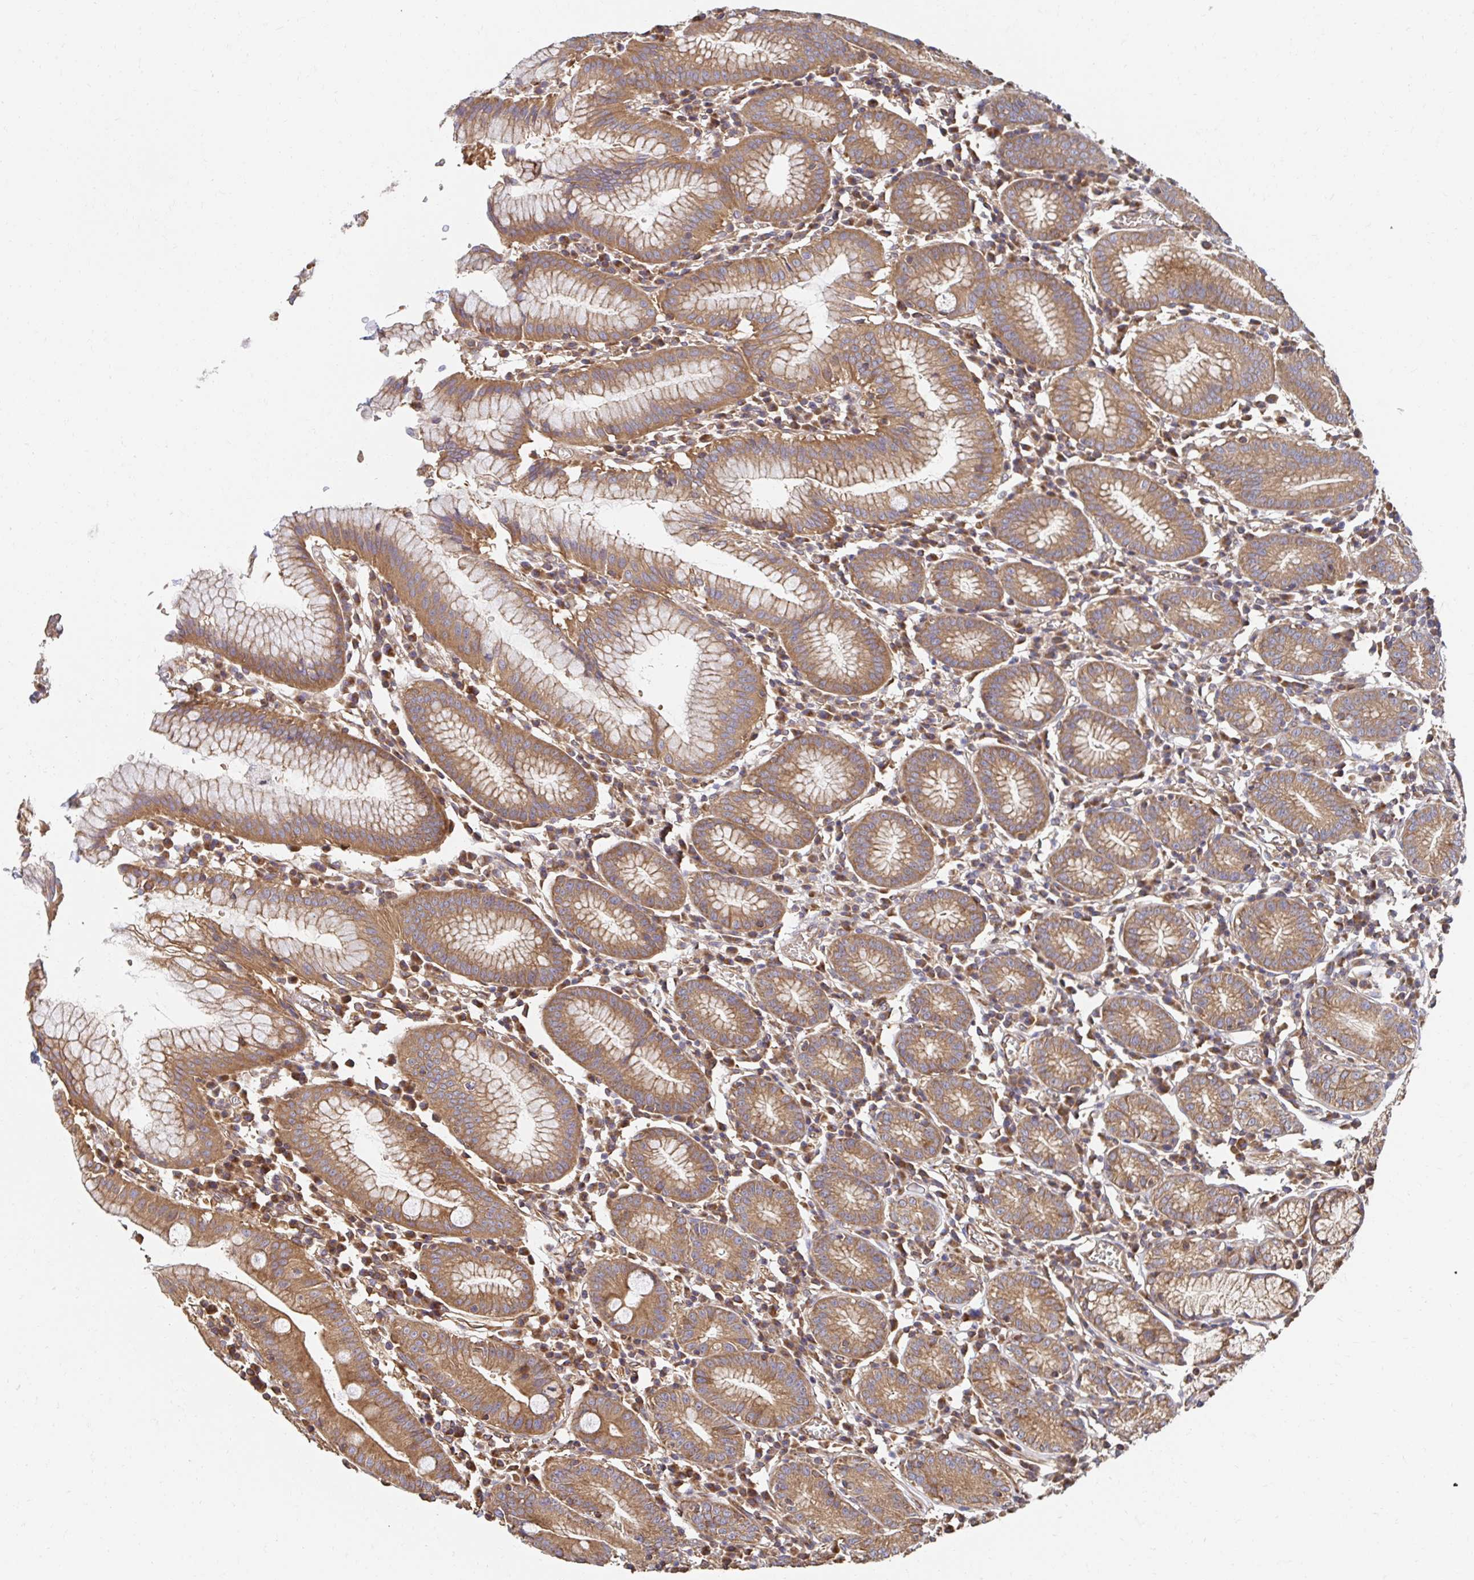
{"staining": {"intensity": "moderate", "quantity": ">75%", "location": "cytoplasmic/membranous"}, "tissue": "stomach", "cell_type": "Glandular cells", "image_type": "normal", "snomed": [{"axis": "morphology", "description": "Normal tissue, NOS"}, {"axis": "topography", "description": "Stomach"}], "caption": "This micrograph demonstrates immunohistochemistry (IHC) staining of normal stomach, with medium moderate cytoplasmic/membranous staining in approximately >75% of glandular cells.", "gene": "APBB1", "patient": {"sex": "male", "age": 55}}